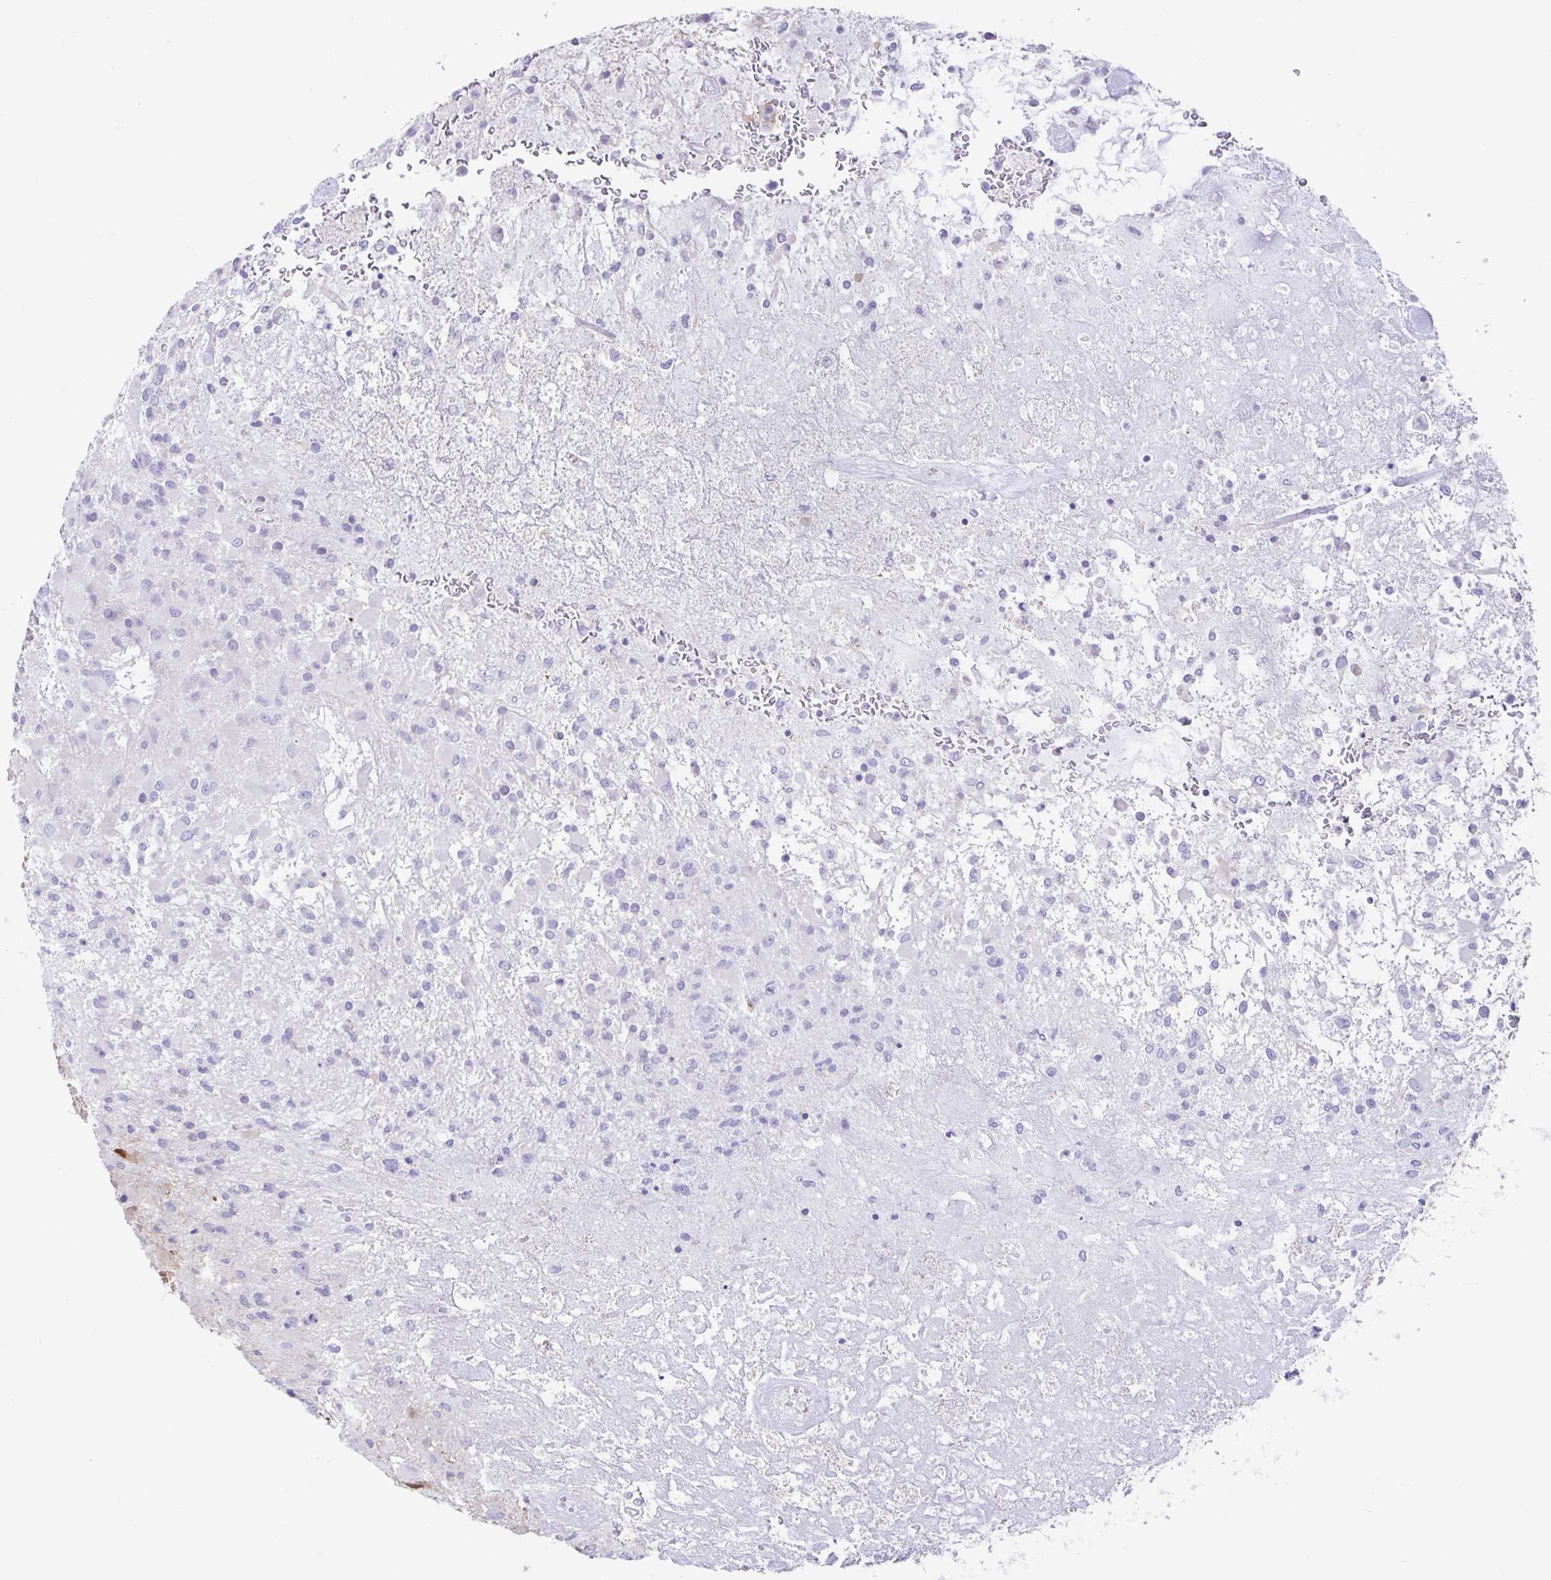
{"staining": {"intensity": "negative", "quantity": "none", "location": "none"}, "tissue": "glioma", "cell_type": "Tumor cells", "image_type": "cancer", "snomed": [{"axis": "morphology", "description": "Glioma, malignant, High grade"}, {"axis": "topography", "description": "Brain"}], "caption": "Photomicrograph shows no protein staining in tumor cells of malignant glioma (high-grade) tissue. (Immunohistochemistry, brightfield microscopy, high magnification).", "gene": "FAM107A", "patient": {"sex": "female", "age": 67}}